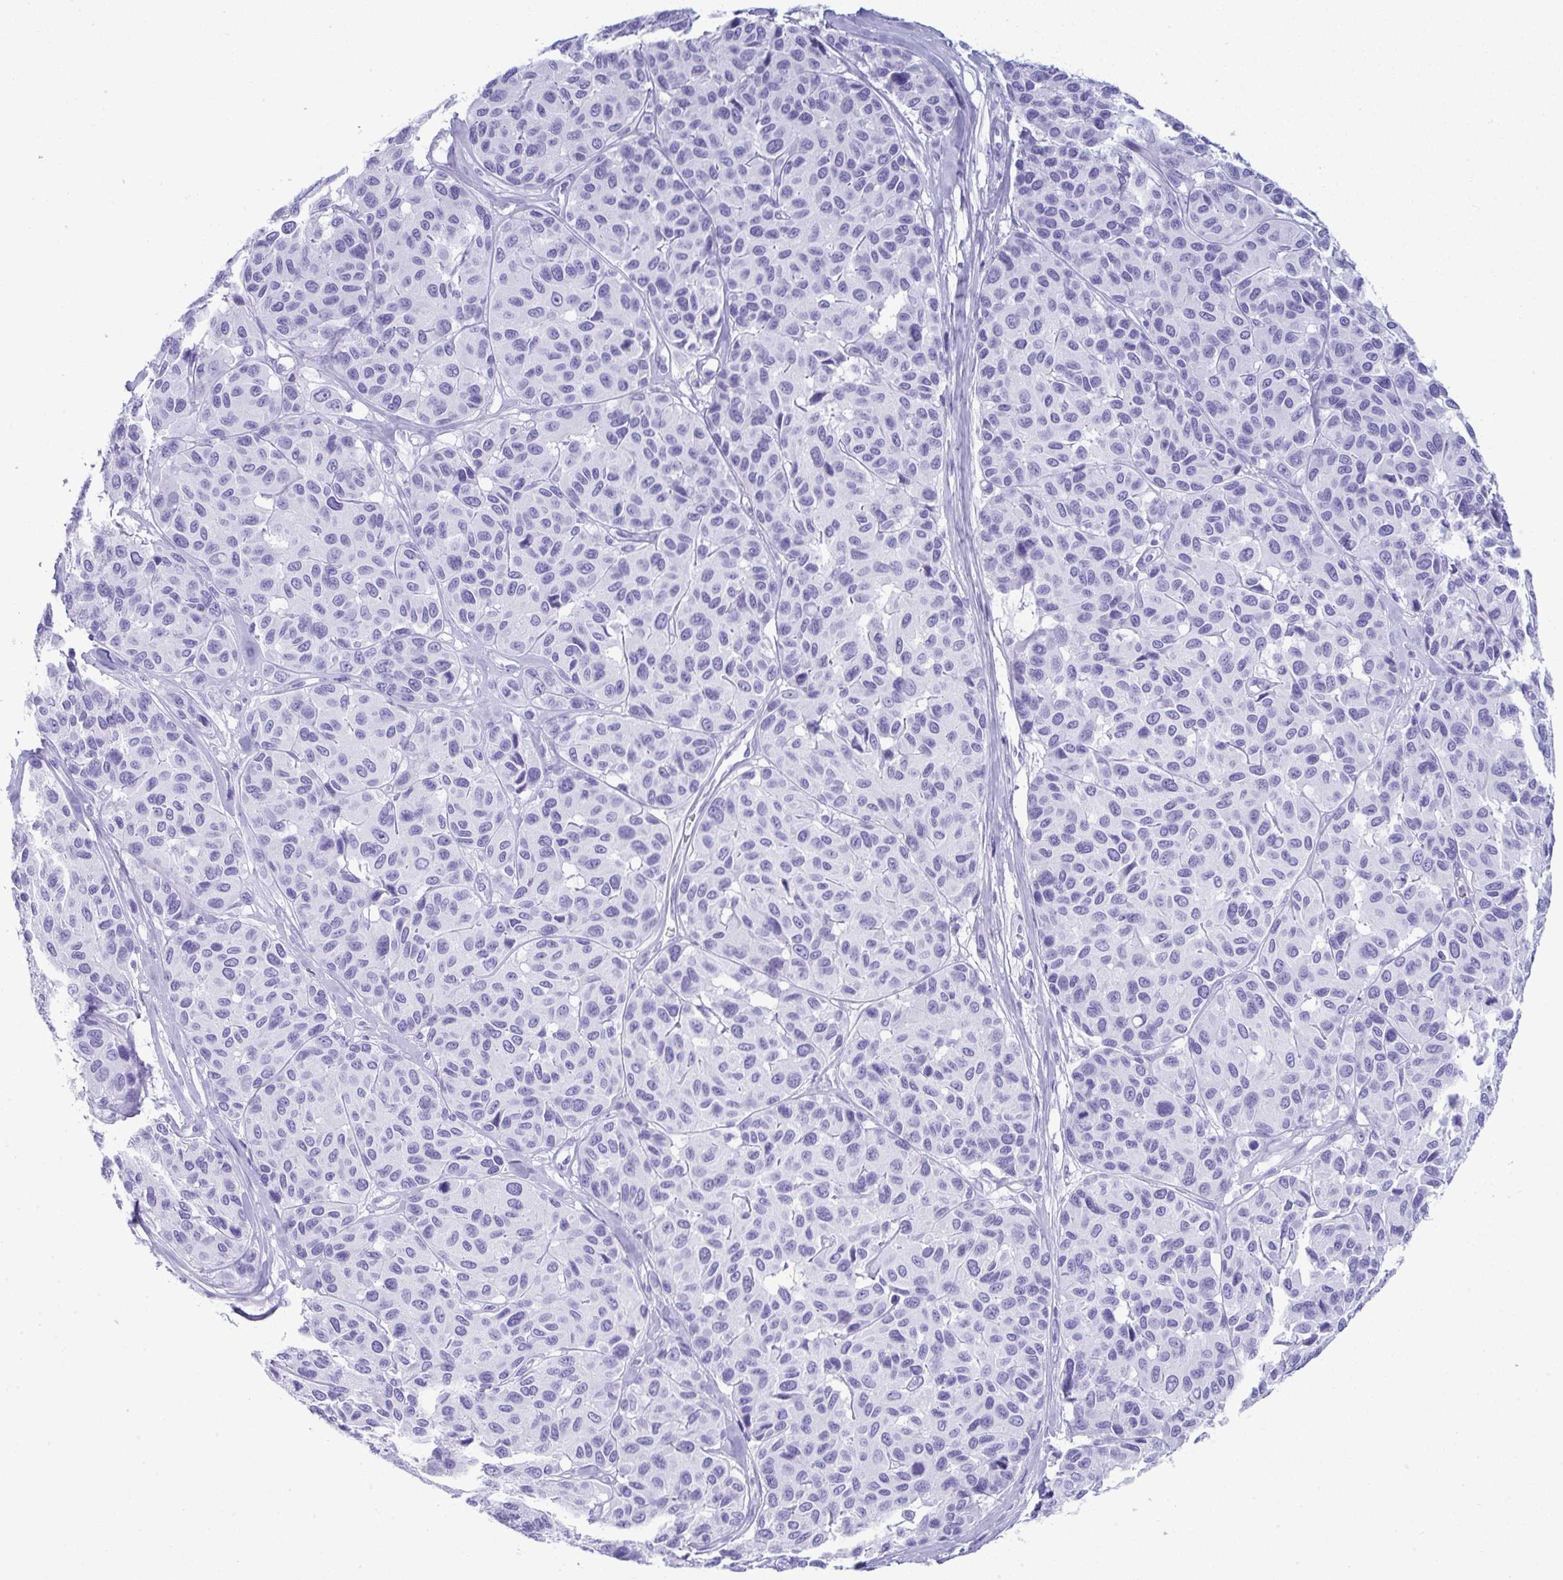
{"staining": {"intensity": "negative", "quantity": "none", "location": "none"}, "tissue": "melanoma", "cell_type": "Tumor cells", "image_type": "cancer", "snomed": [{"axis": "morphology", "description": "Malignant melanoma, NOS"}, {"axis": "topography", "description": "Skin"}], "caption": "Melanoma stained for a protein using immunohistochemistry (IHC) exhibits no staining tumor cells.", "gene": "JCHAIN", "patient": {"sex": "female", "age": 66}}